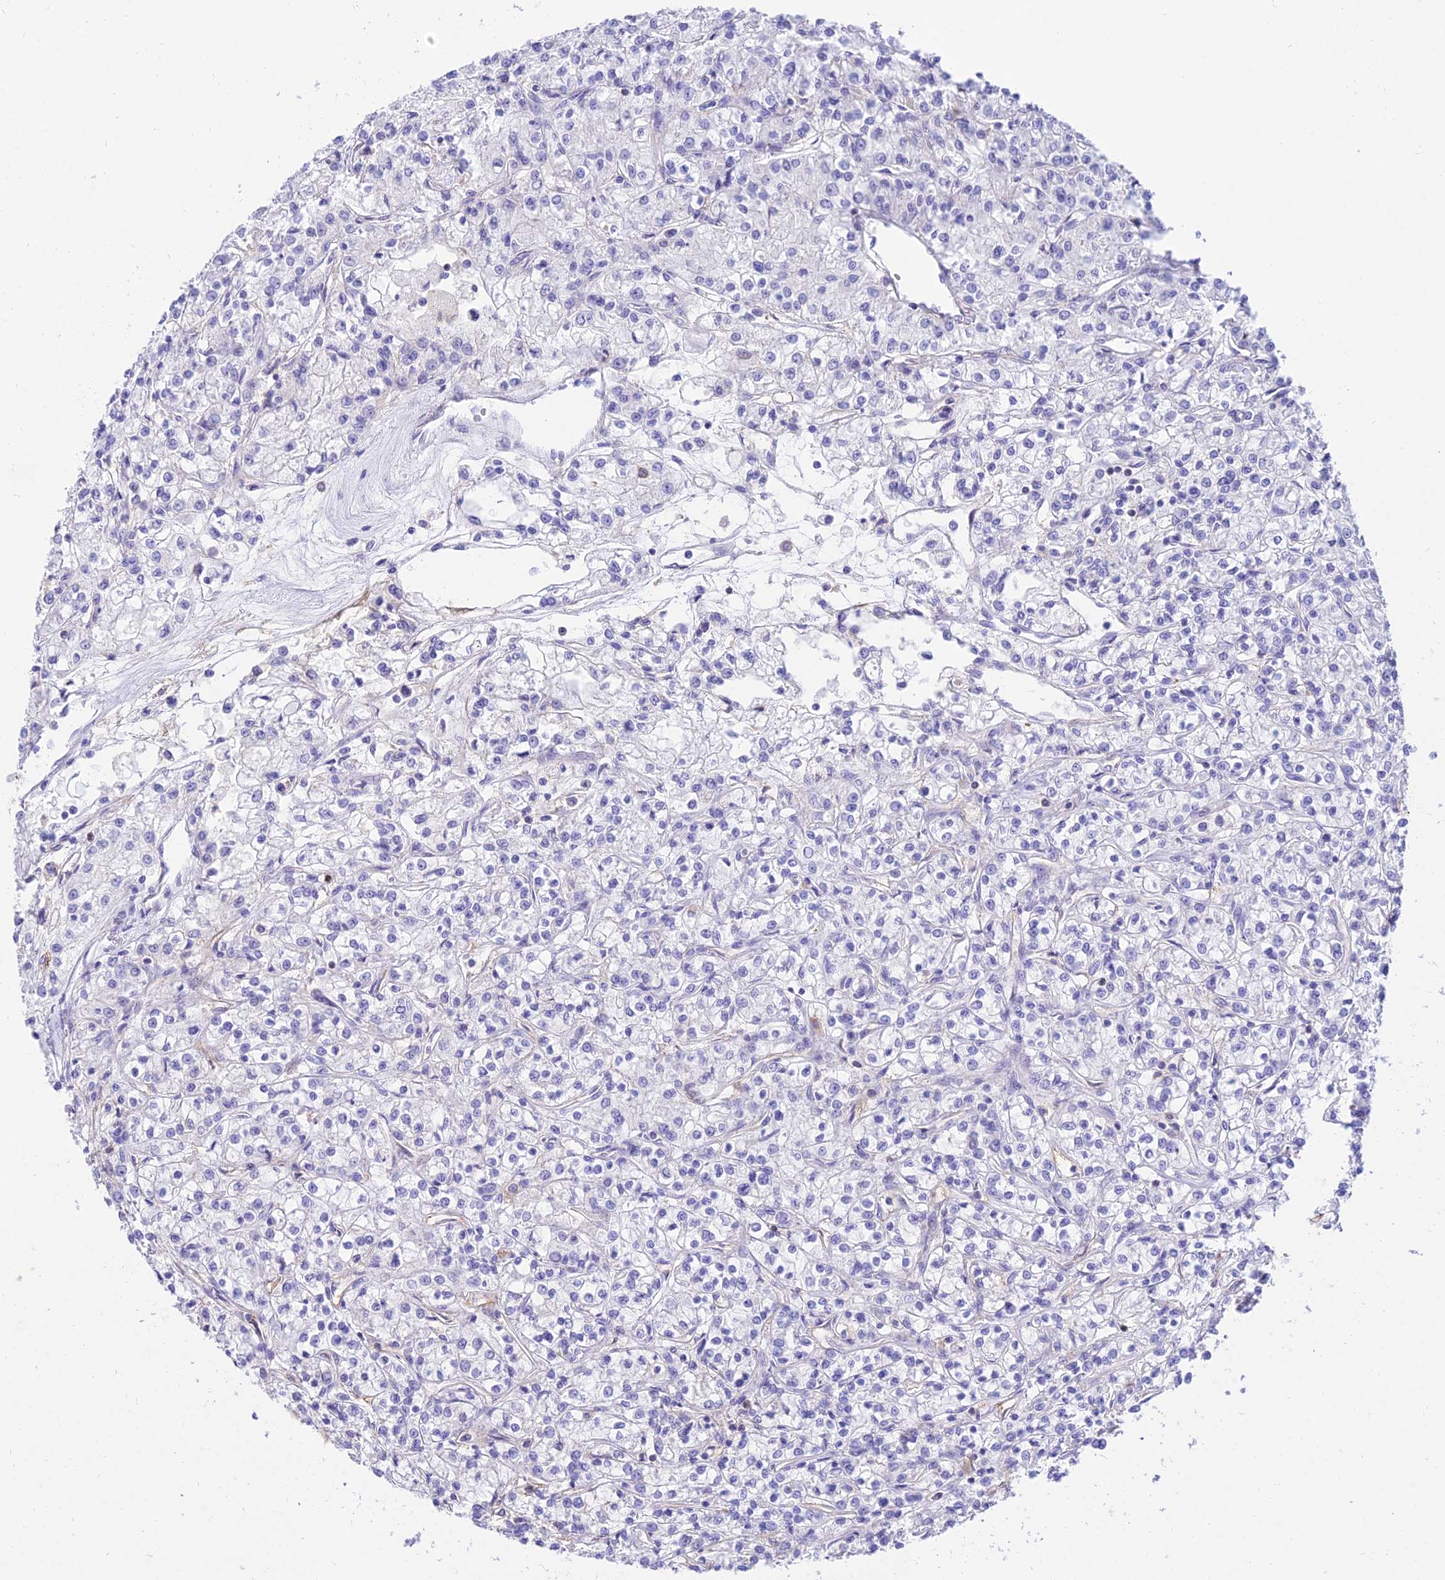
{"staining": {"intensity": "negative", "quantity": "none", "location": "none"}, "tissue": "renal cancer", "cell_type": "Tumor cells", "image_type": "cancer", "snomed": [{"axis": "morphology", "description": "Adenocarcinoma, NOS"}, {"axis": "topography", "description": "Kidney"}], "caption": "IHC photomicrograph of neoplastic tissue: renal cancer (adenocarcinoma) stained with DAB (3,3'-diaminobenzidine) demonstrates no significant protein expression in tumor cells.", "gene": "SREK1IP1", "patient": {"sex": "female", "age": 59}}